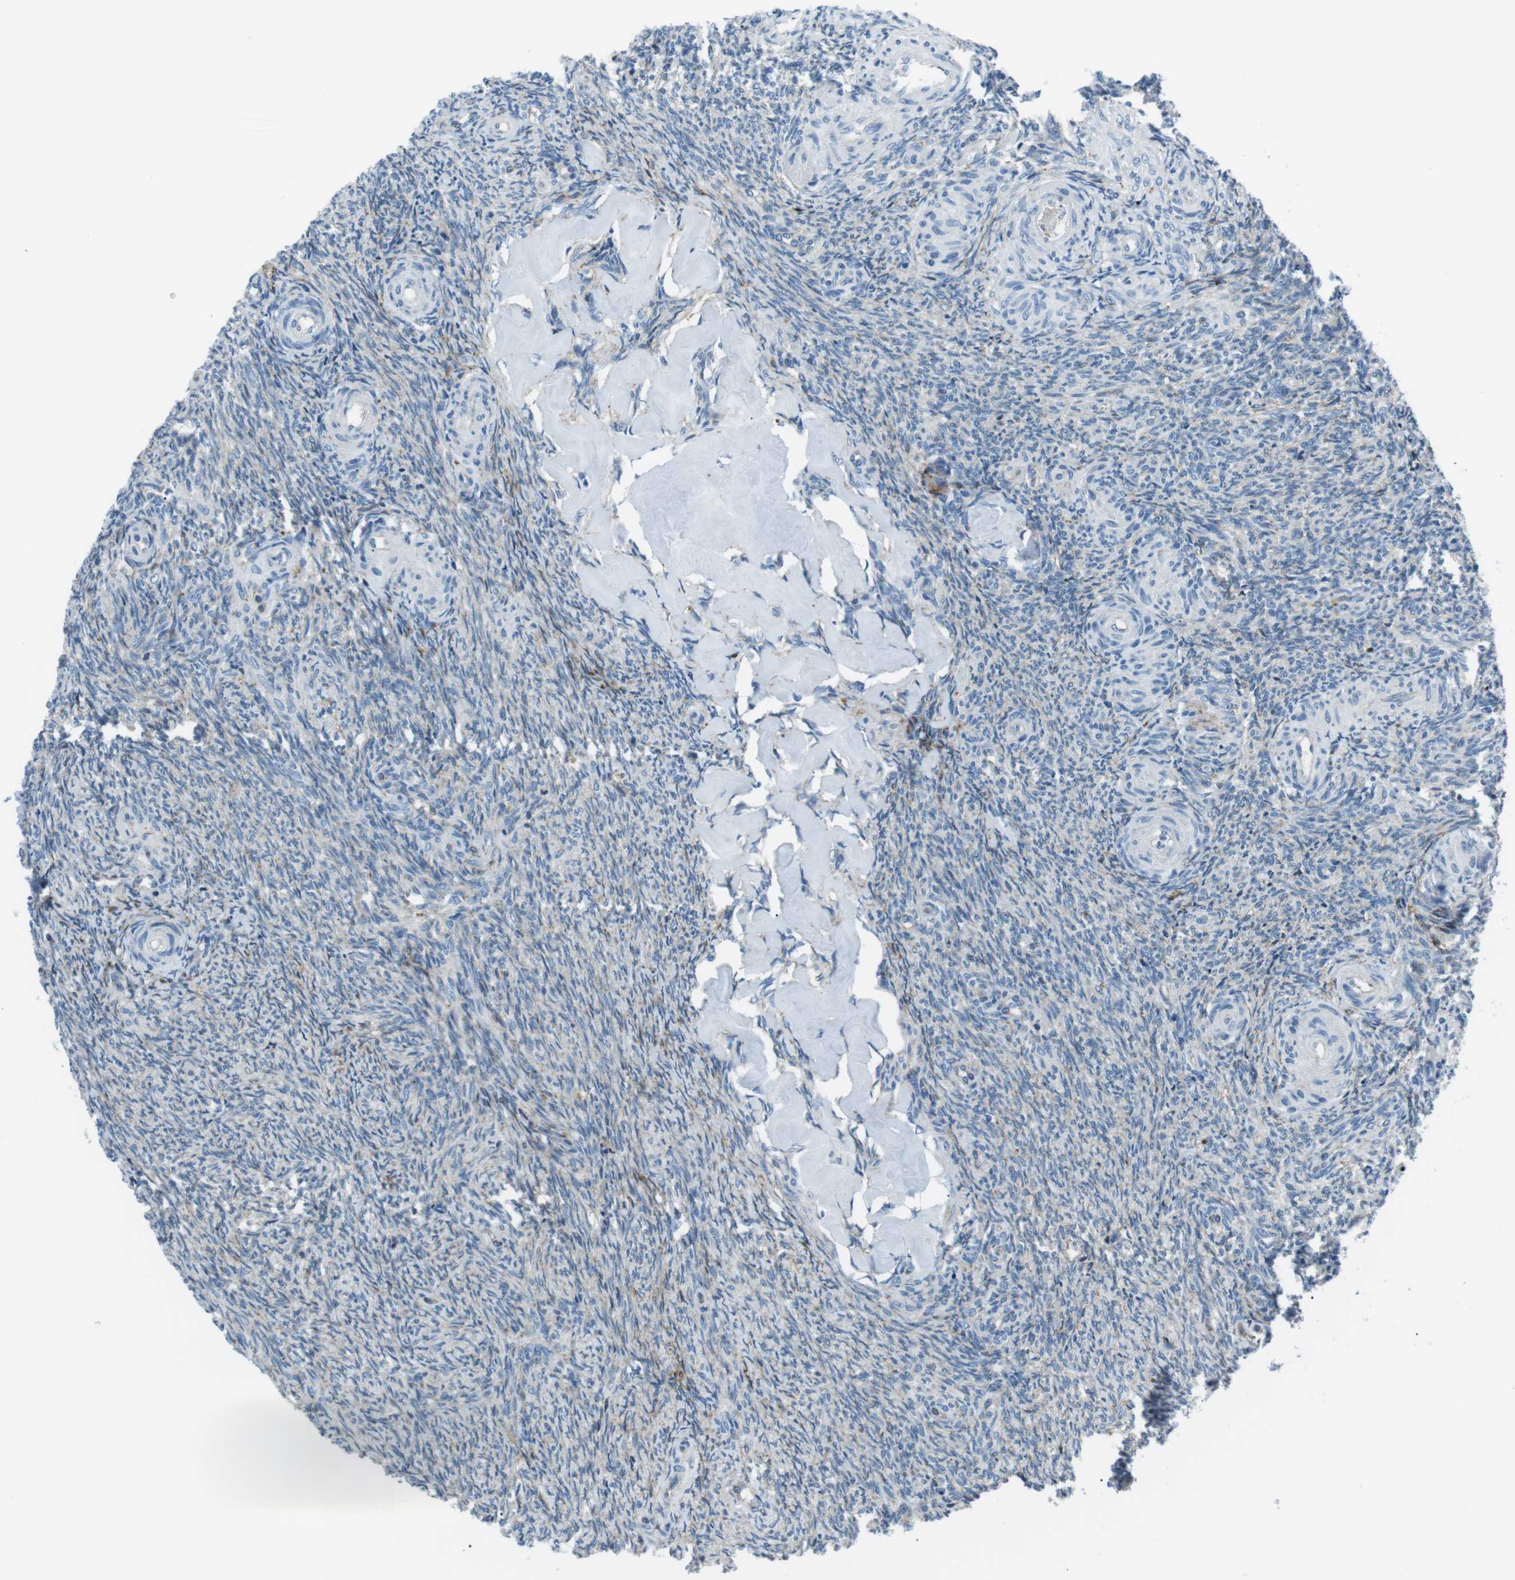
{"staining": {"intensity": "negative", "quantity": "none", "location": "none"}, "tissue": "ovary", "cell_type": "Follicle cells", "image_type": "normal", "snomed": [{"axis": "morphology", "description": "Normal tissue, NOS"}, {"axis": "topography", "description": "Ovary"}], "caption": "An immunohistochemistry (IHC) histopathology image of benign ovary is shown. There is no staining in follicle cells of ovary.", "gene": "CSF2RA", "patient": {"sex": "female", "age": 41}}